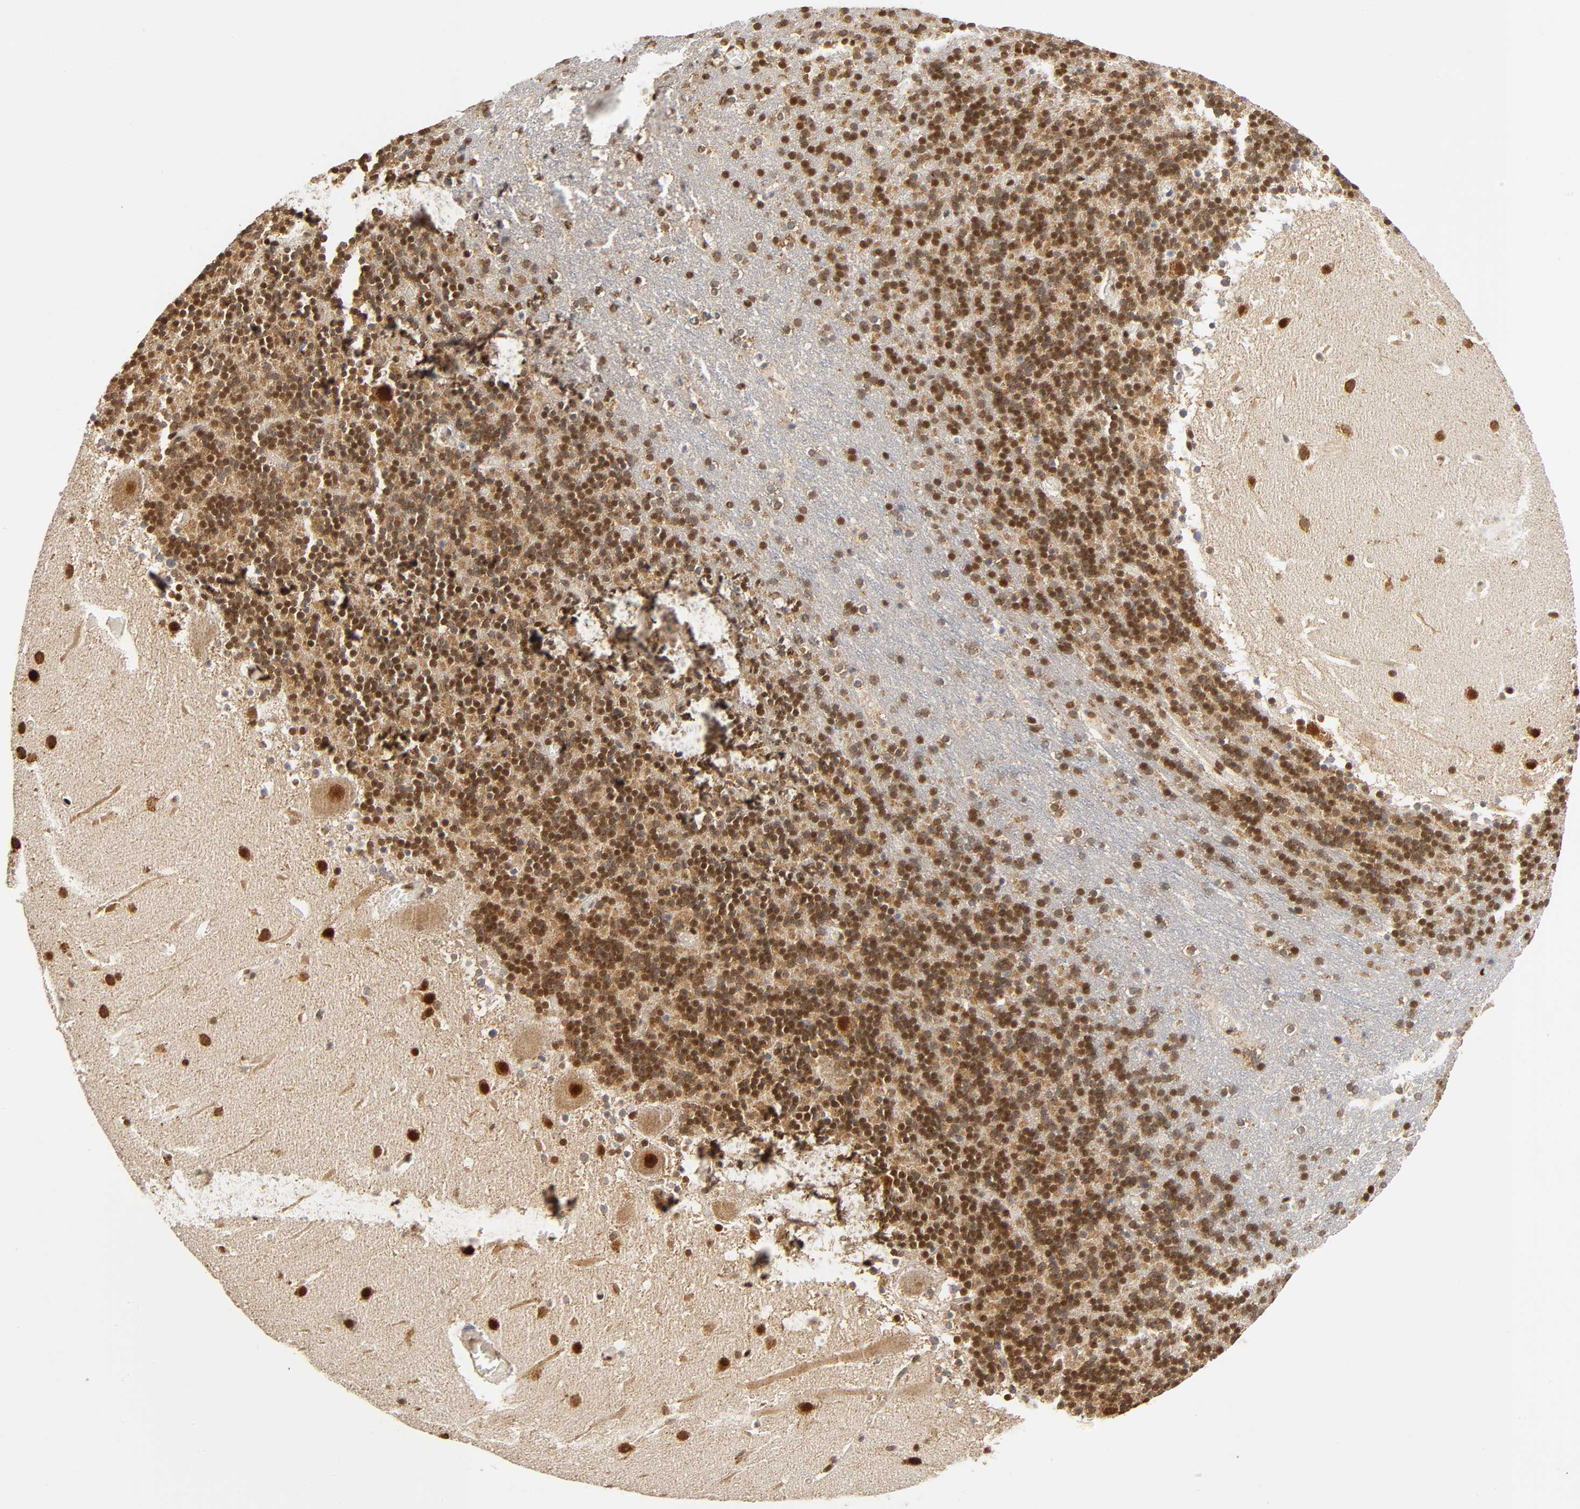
{"staining": {"intensity": "strong", "quantity": ">75%", "location": "cytoplasmic/membranous,nuclear"}, "tissue": "cerebellum", "cell_type": "Cells in granular layer", "image_type": "normal", "snomed": [{"axis": "morphology", "description": "Normal tissue, NOS"}, {"axis": "topography", "description": "Cerebellum"}], "caption": "Cells in granular layer demonstrate high levels of strong cytoplasmic/membranous,nuclear staining in approximately >75% of cells in benign cerebellum.", "gene": "RNF122", "patient": {"sex": "male", "age": 45}}